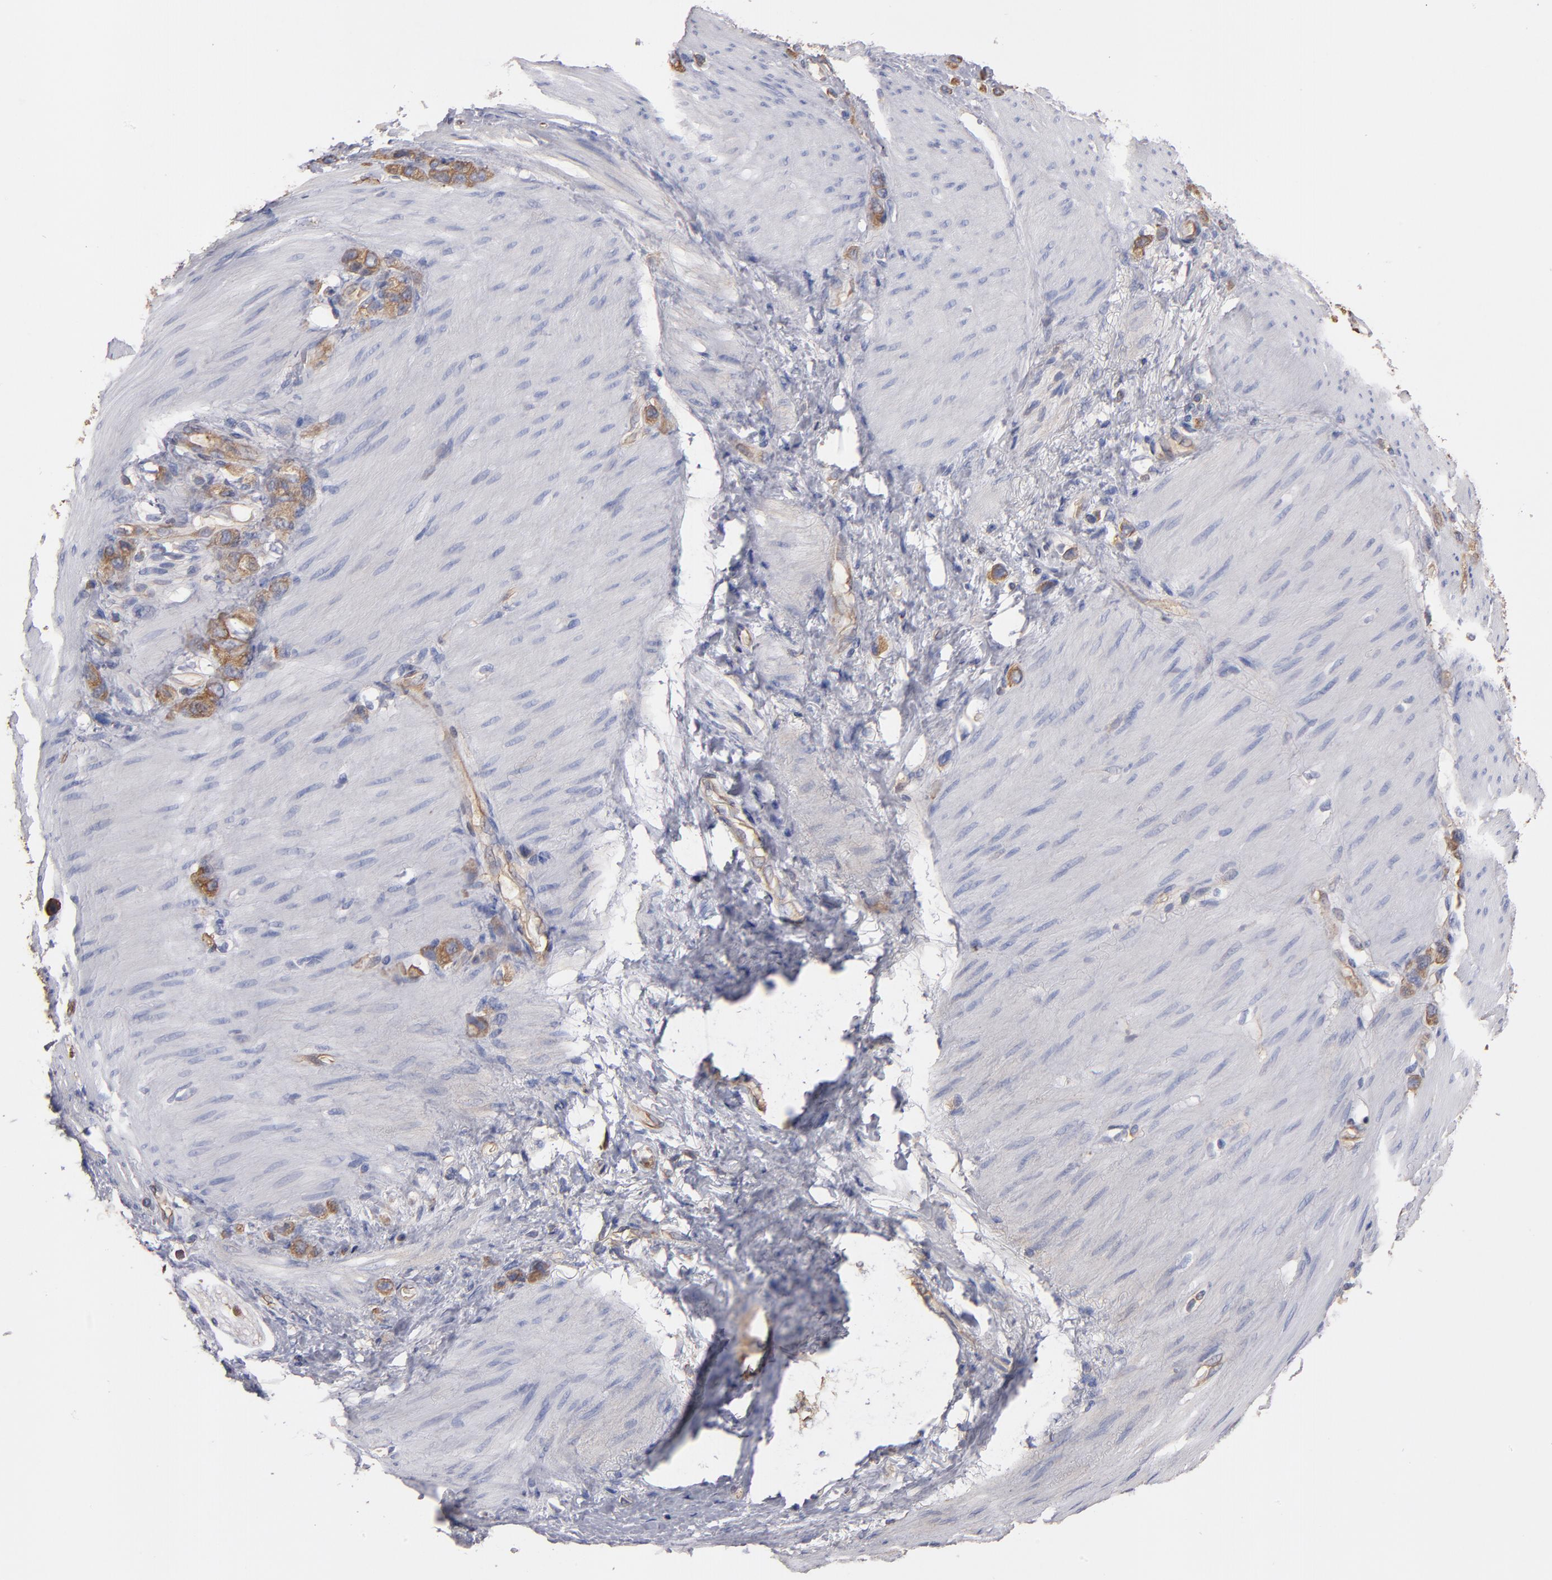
{"staining": {"intensity": "moderate", "quantity": ">75%", "location": "cytoplasmic/membranous"}, "tissue": "stomach cancer", "cell_type": "Tumor cells", "image_type": "cancer", "snomed": [{"axis": "morphology", "description": "Normal tissue, NOS"}, {"axis": "morphology", "description": "Adenocarcinoma, NOS"}, {"axis": "morphology", "description": "Adenocarcinoma, High grade"}, {"axis": "topography", "description": "Stomach, upper"}, {"axis": "topography", "description": "Stomach"}], "caption": "Stomach adenocarcinoma stained for a protein (brown) exhibits moderate cytoplasmic/membranous positive expression in approximately >75% of tumor cells.", "gene": "ESYT2", "patient": {"sex": "female", "age": 65}}